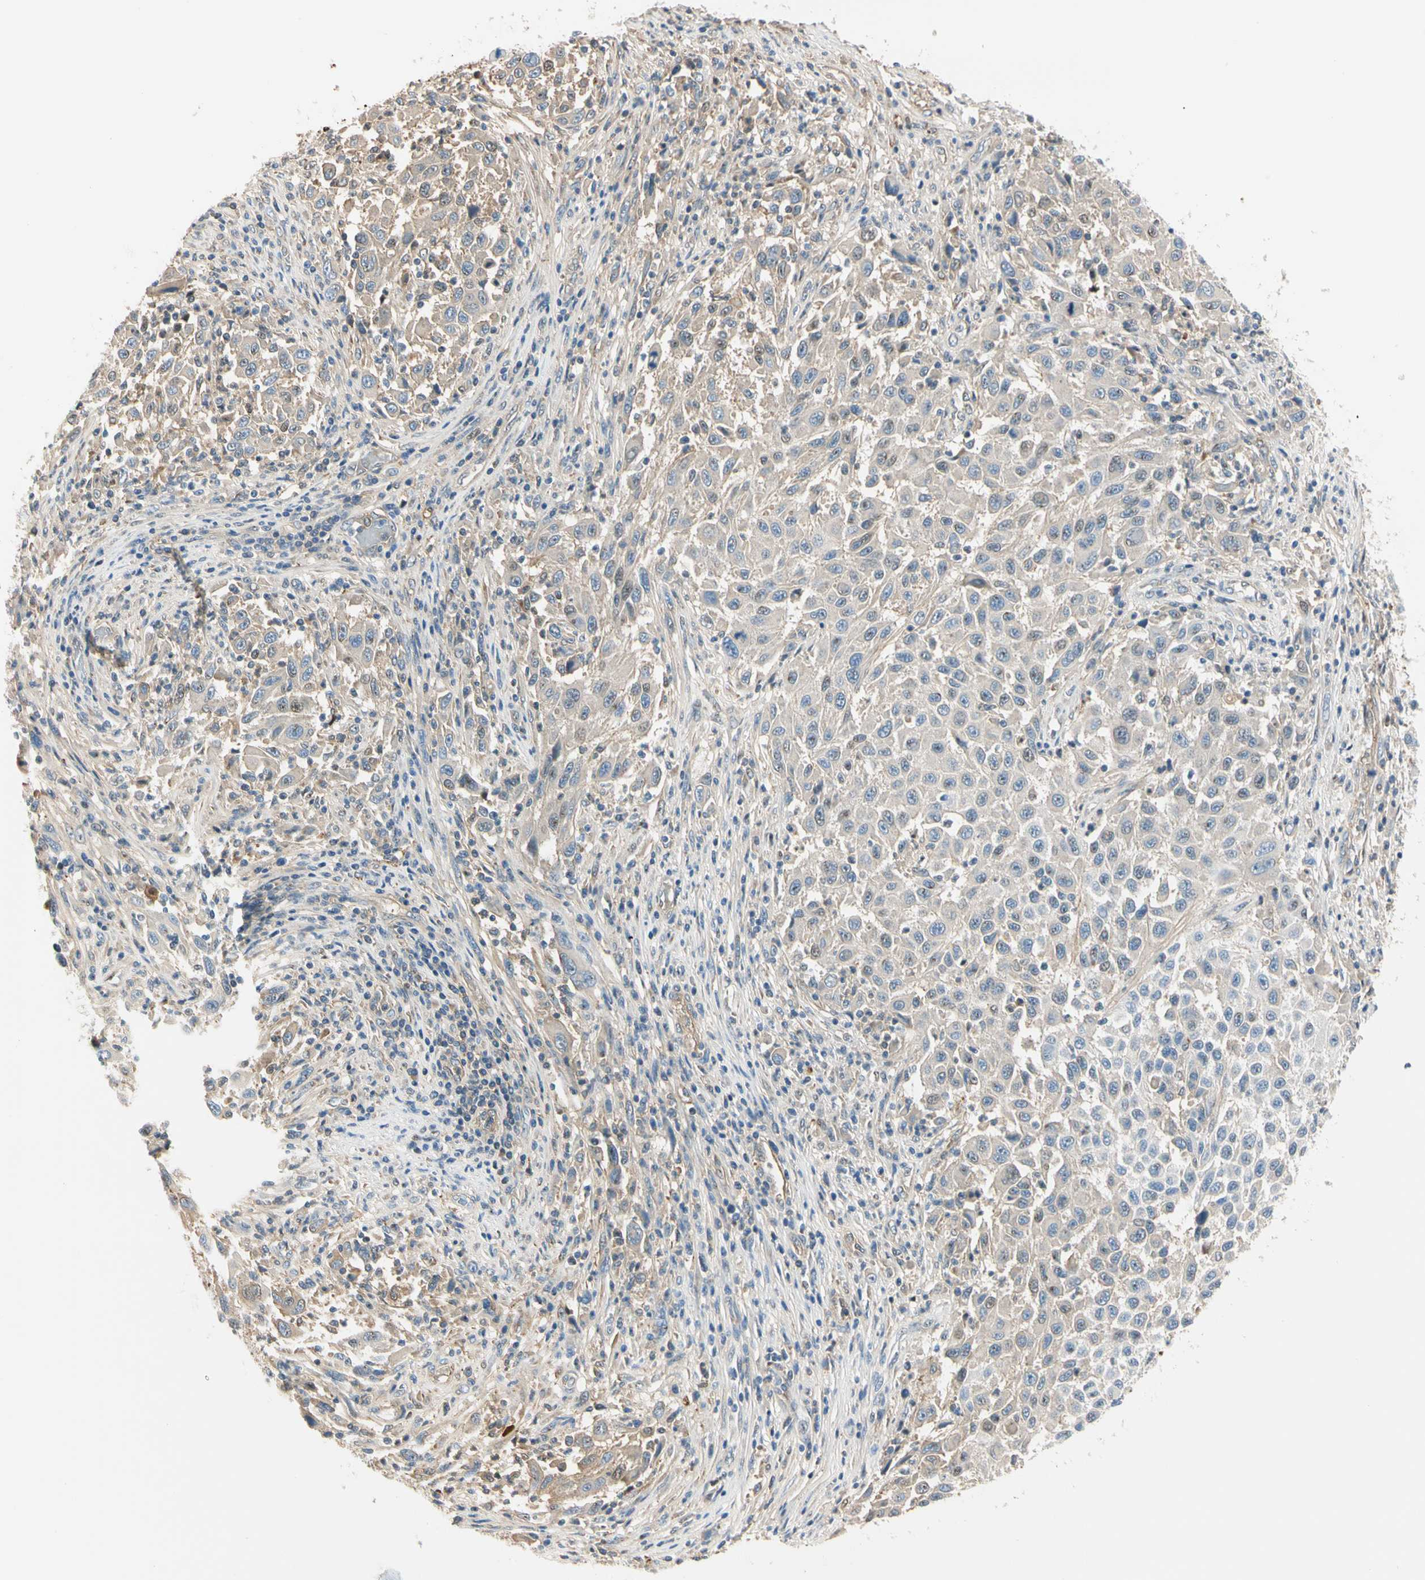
{"staining": {"intensity": "weak", "quantity": ">75%", "location": "cytoplasmic/membranous"}, "tissue": "melanoma", "cell_type": "Tumor cells", "image_type": "cancer", "snomed": [{"axis": "morphology", "description": "Malignant melanoma, Metastatic site"}, {"axis": "topography", "description": "Lymph node"}], "caption": "Tumor cells demonstrate low levels of weak cytoplasmic/membranous staining in about >75% of cells in malignant melanoma (metastatic site).", "gene": "LAMB3", "patient": {"sex": "male", "age": 61}}